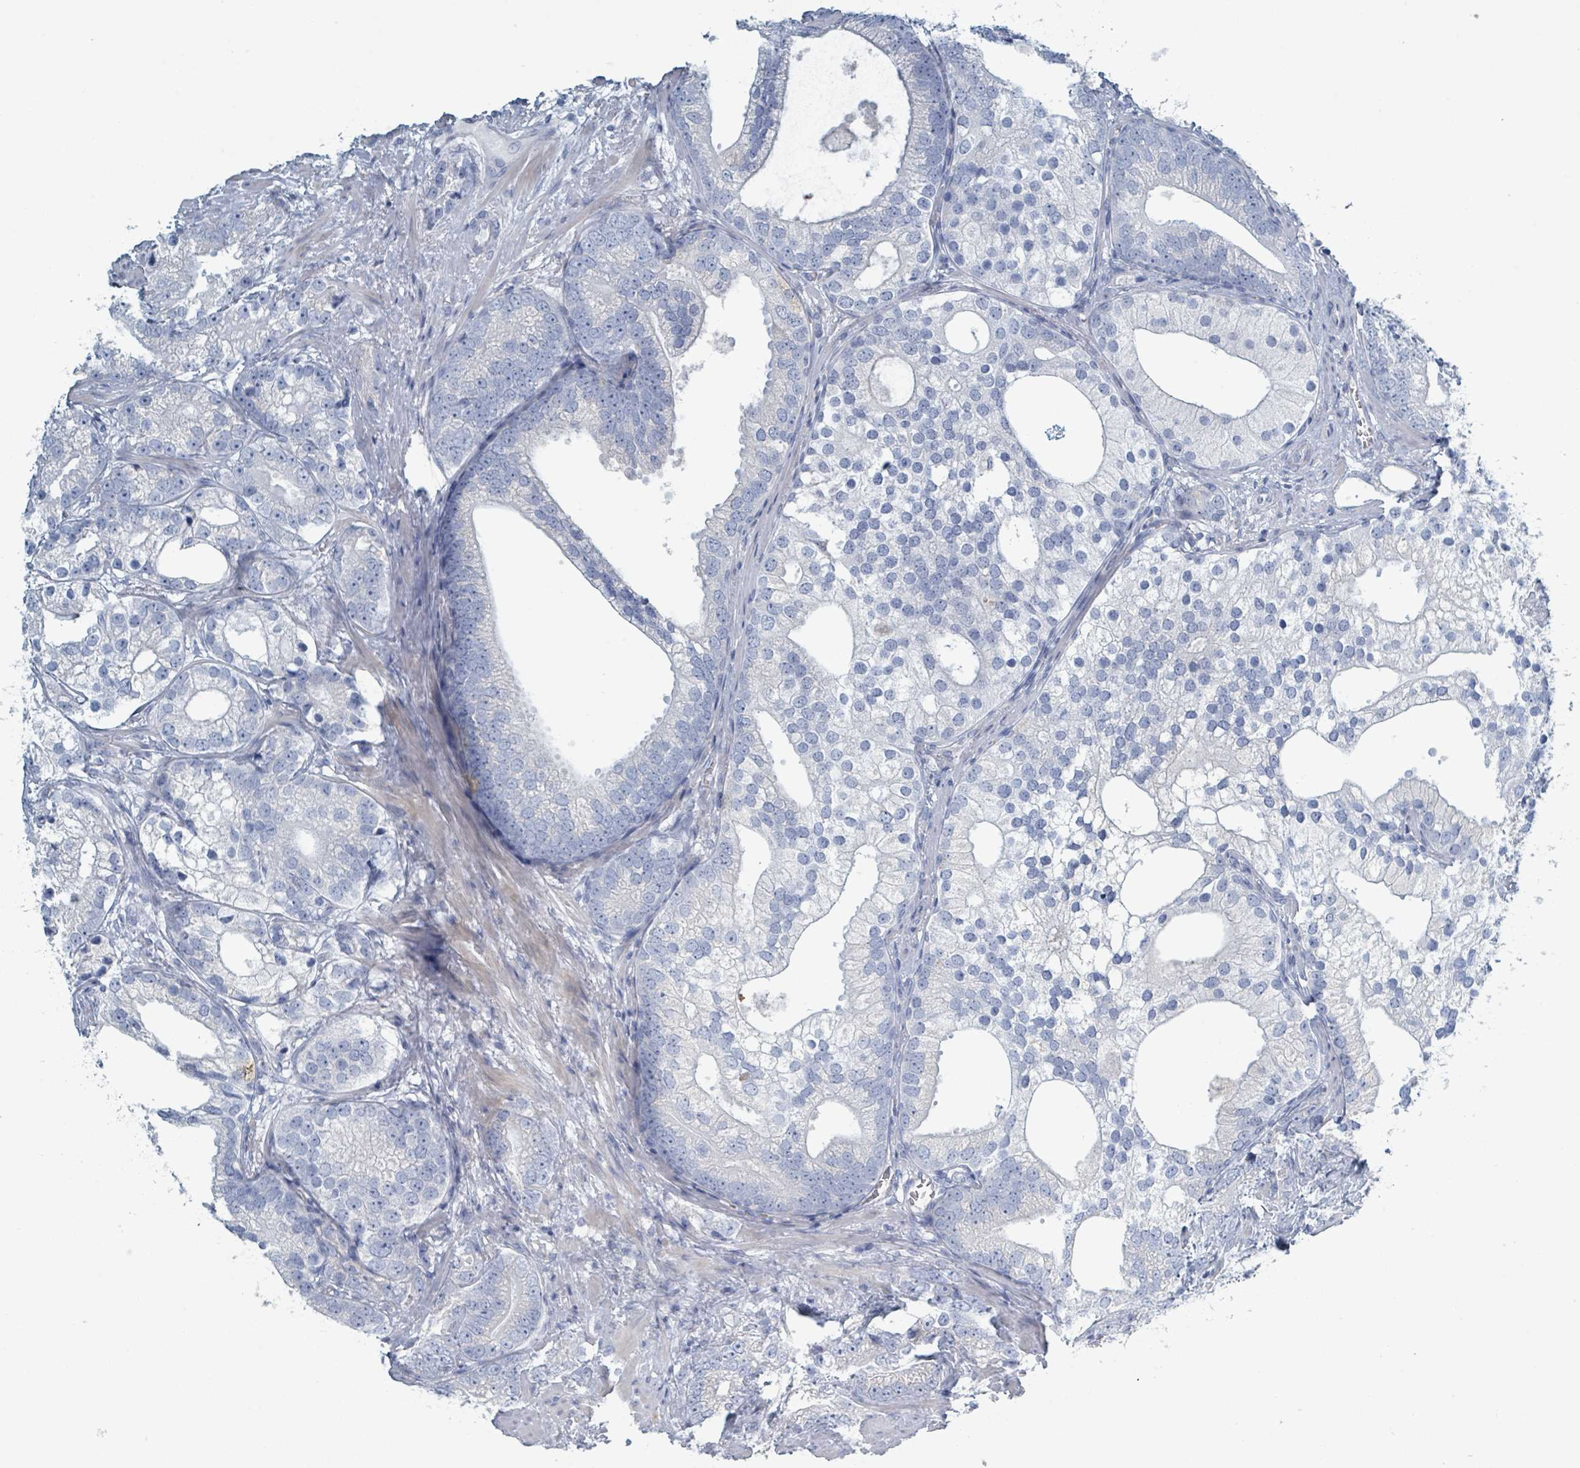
{"staining": {"intensity": "negative", "quantity": "none", "location": "none"}, "tissue": "prostate cancer", "cell_type": "Tumor cells", "image_type": "cancer", "snomed": [{"axis": "morphology", "description": "Adenocarcinoma, High grade"}, {"axis": "topography", "description": "Prostate"}], "caption": "Immunohistochemistry (IHC) image of adenocarcinoma (high-grade) (prostate) stained for a protein (brown), which shows no positivity in tumor cells.", "gene": "HEATR5A", "patient": {"sex": "male", "age": 75}}